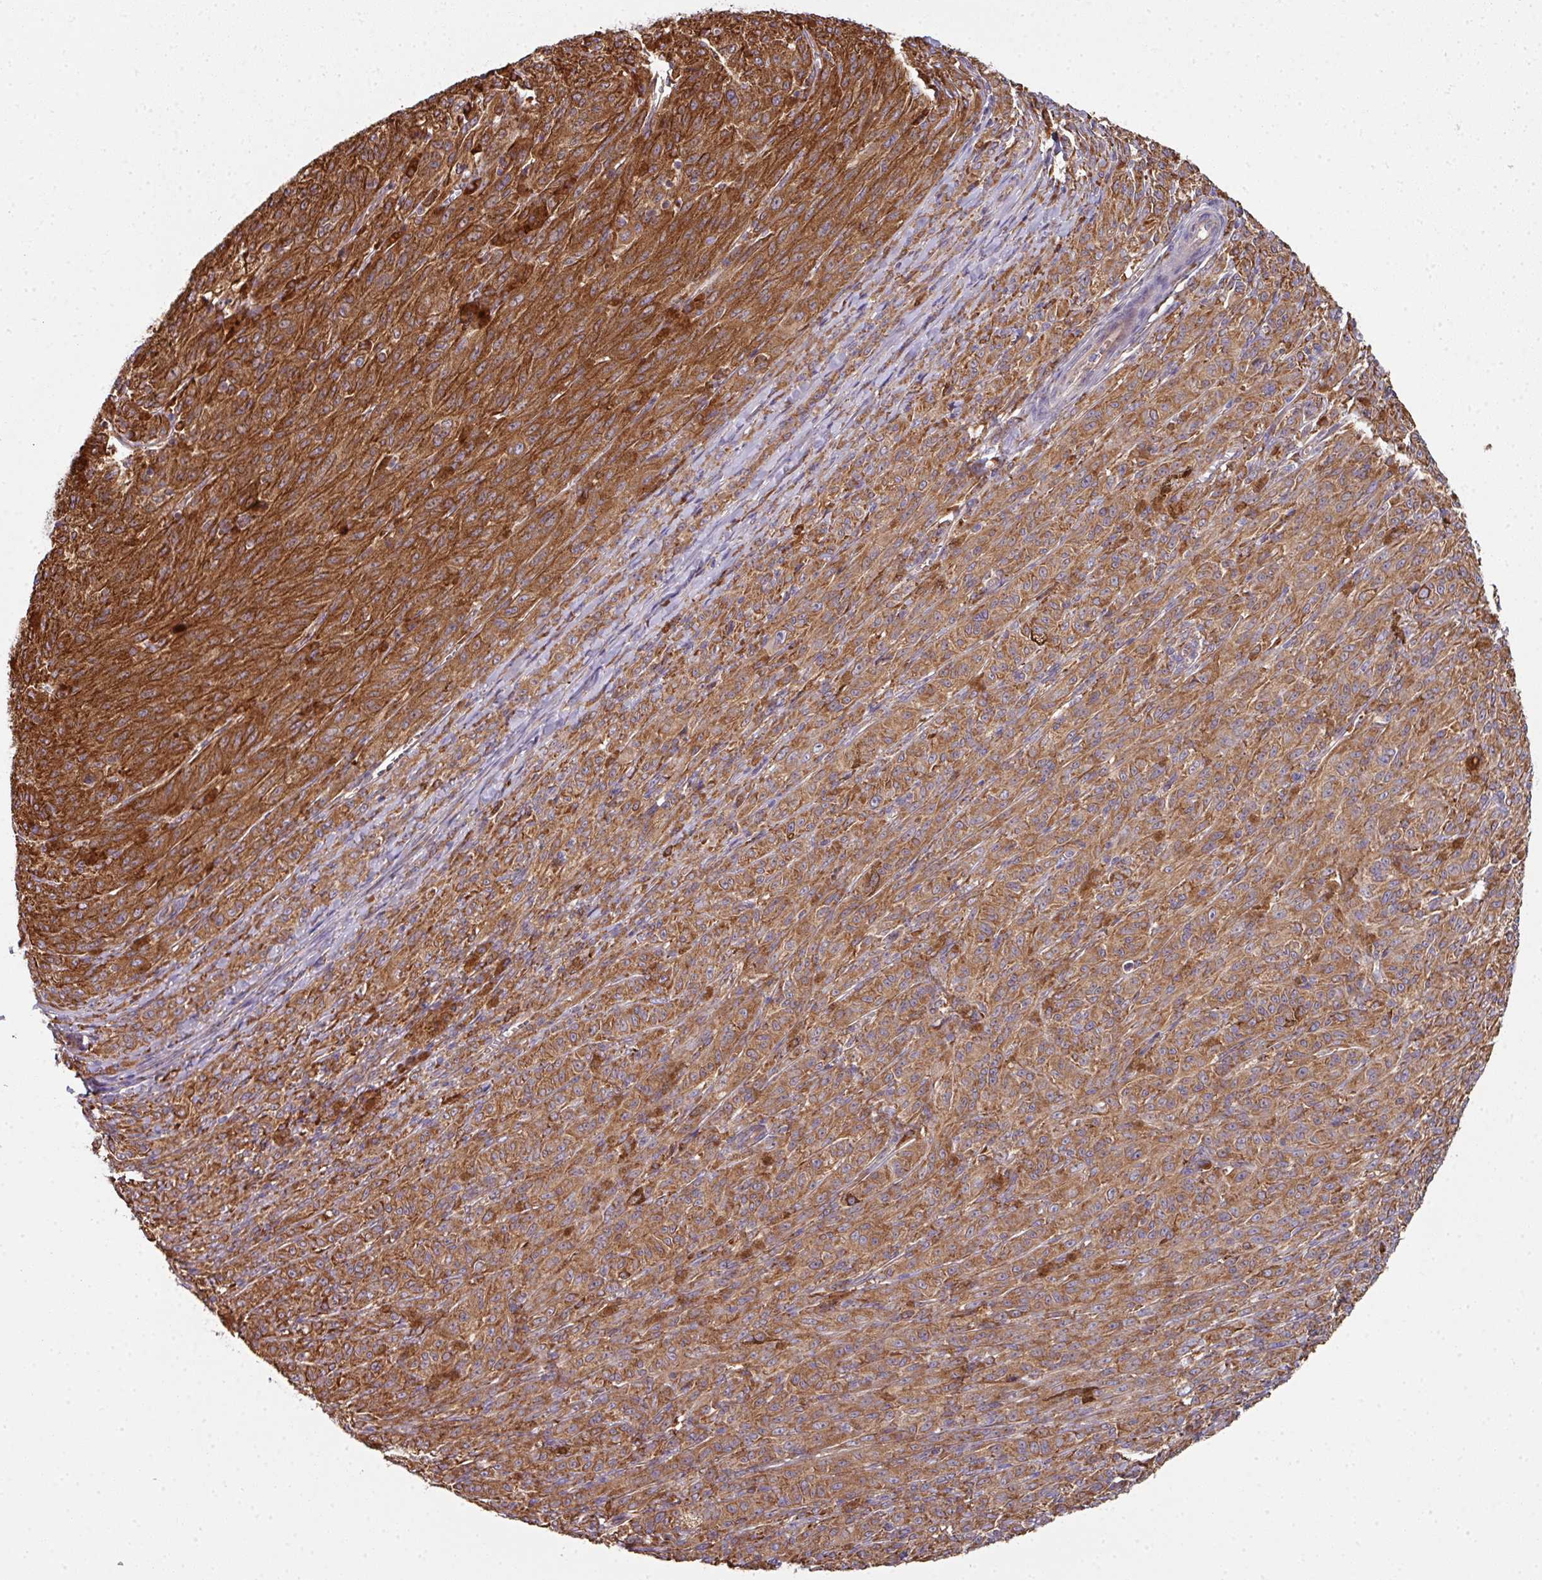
{"staining": {"intensity": "strong", "quantity": ">75%", "location": "cytoplasmic/membranous"}, "tissue": "melanoma", "cell_type": "Tumor cells", "image_type": "cancer", "snomed": [{"axis": "morphology", "description": "Malignant melanoma, NOS"}, {"axis": "topography", "description": "Skin"}], "caption": "A brown stain labels strong cytoplasmic/membranous staining of a protein in human malignant melanoma tumor cells.", "gene": "FAT4", "patient": {"sex": "female", "age": 52}}